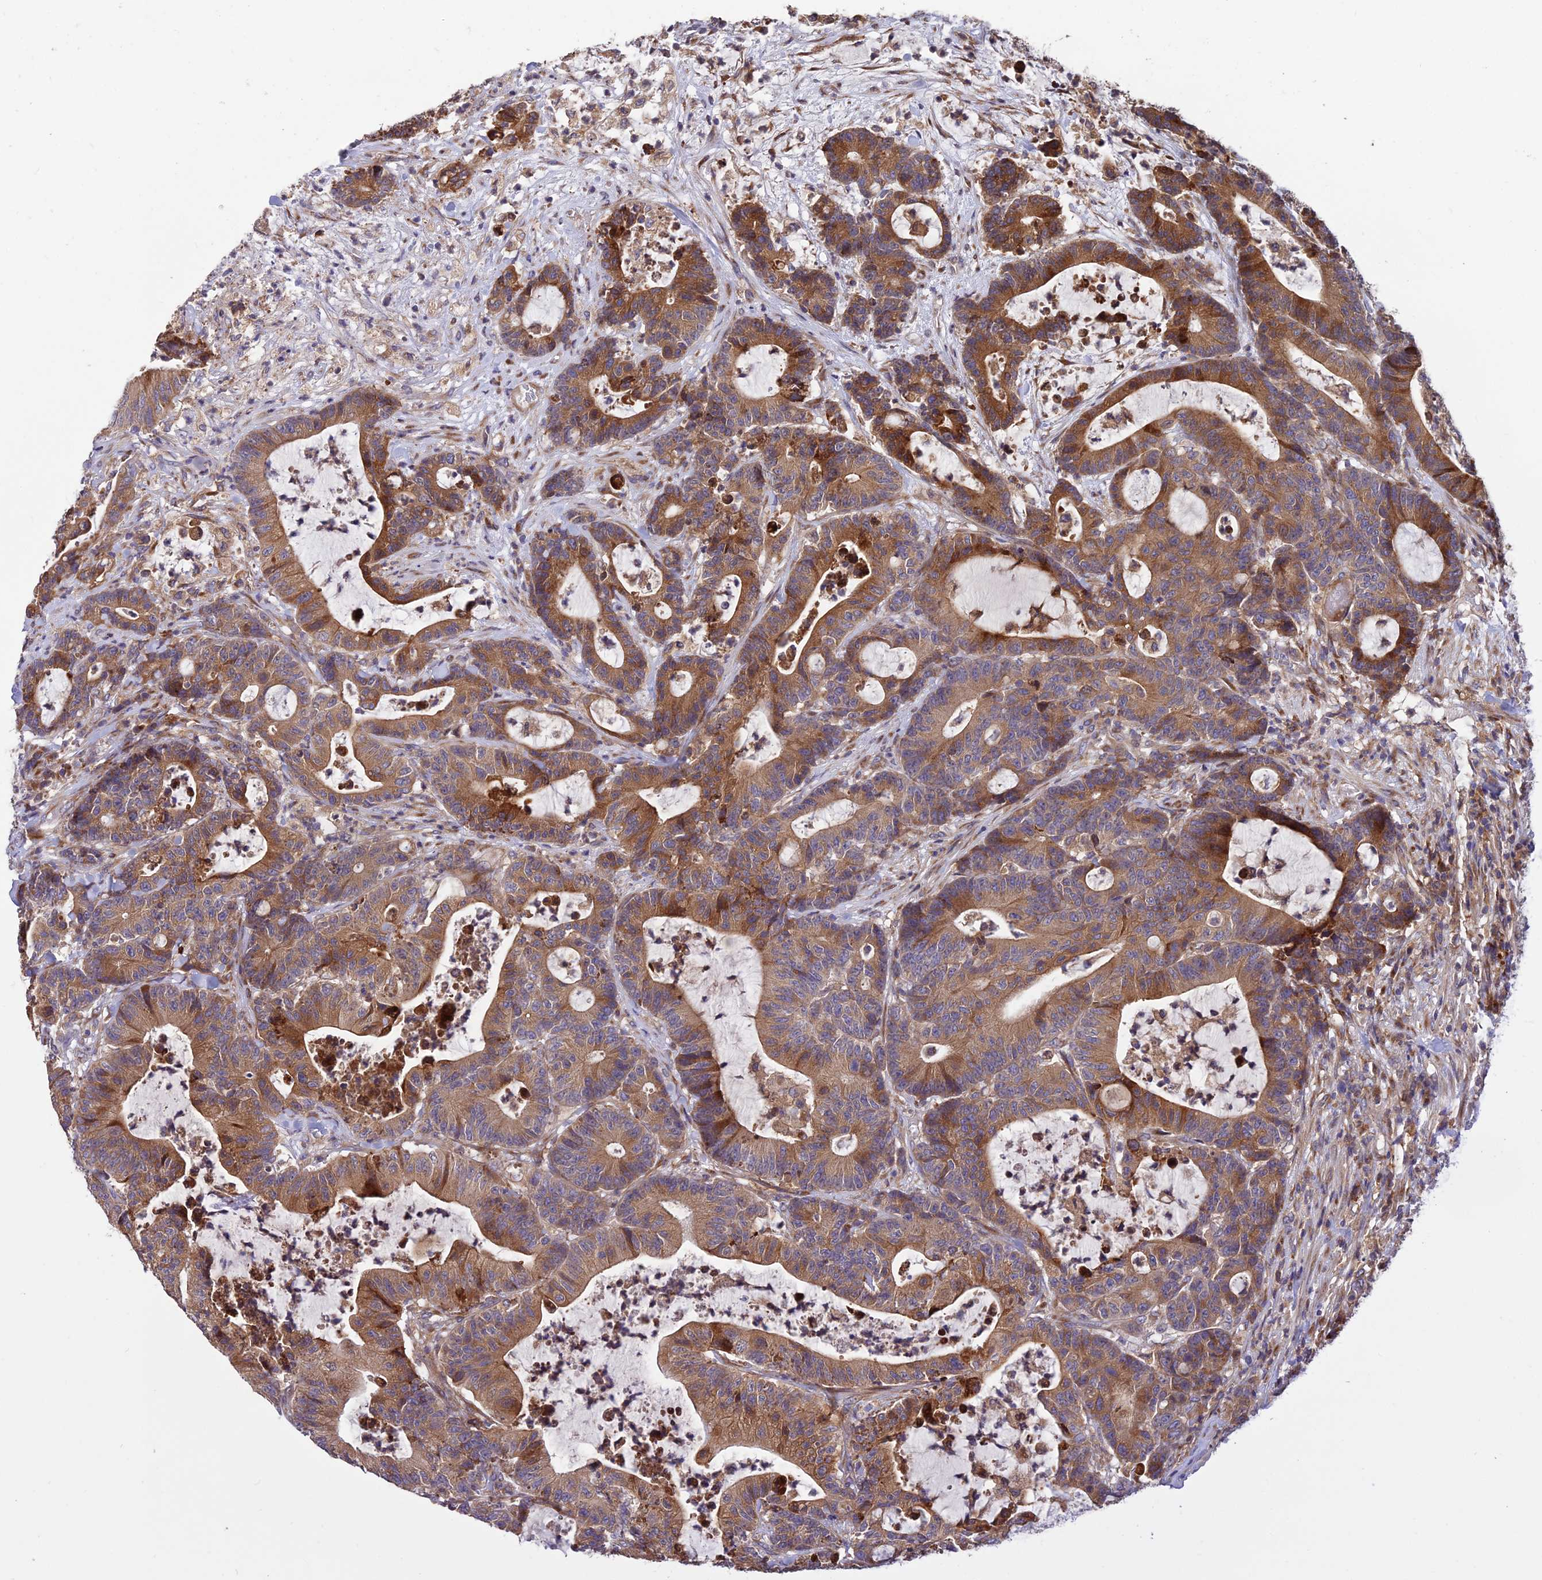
{"staining": {"intensity": "strong", "quantity": ">75%", "location": "cytoplasmic/membranous"}, "tissue": "colorectal cancer", "cell_type": "Tumor cells", "image_type": "cancer", "snomed": [{"axis": "morphology", "description": "Adenocarcinoma, NOS"}, {"axis": "topography", "description": "Colon"}], "caption": "An immunohistochemistry photomicrograph of tumor tissue is shown. Protein staining in brown highlights strong cytoplasmic/membranous positivity in colorectal cancer within tumor cells. (Stains: DAB in brown, nuclei in blue, Microscopy: brightfield microscopy at high magnification).", "gene": "ROCK1", "patient": {"sex": "female", "age": 84}}